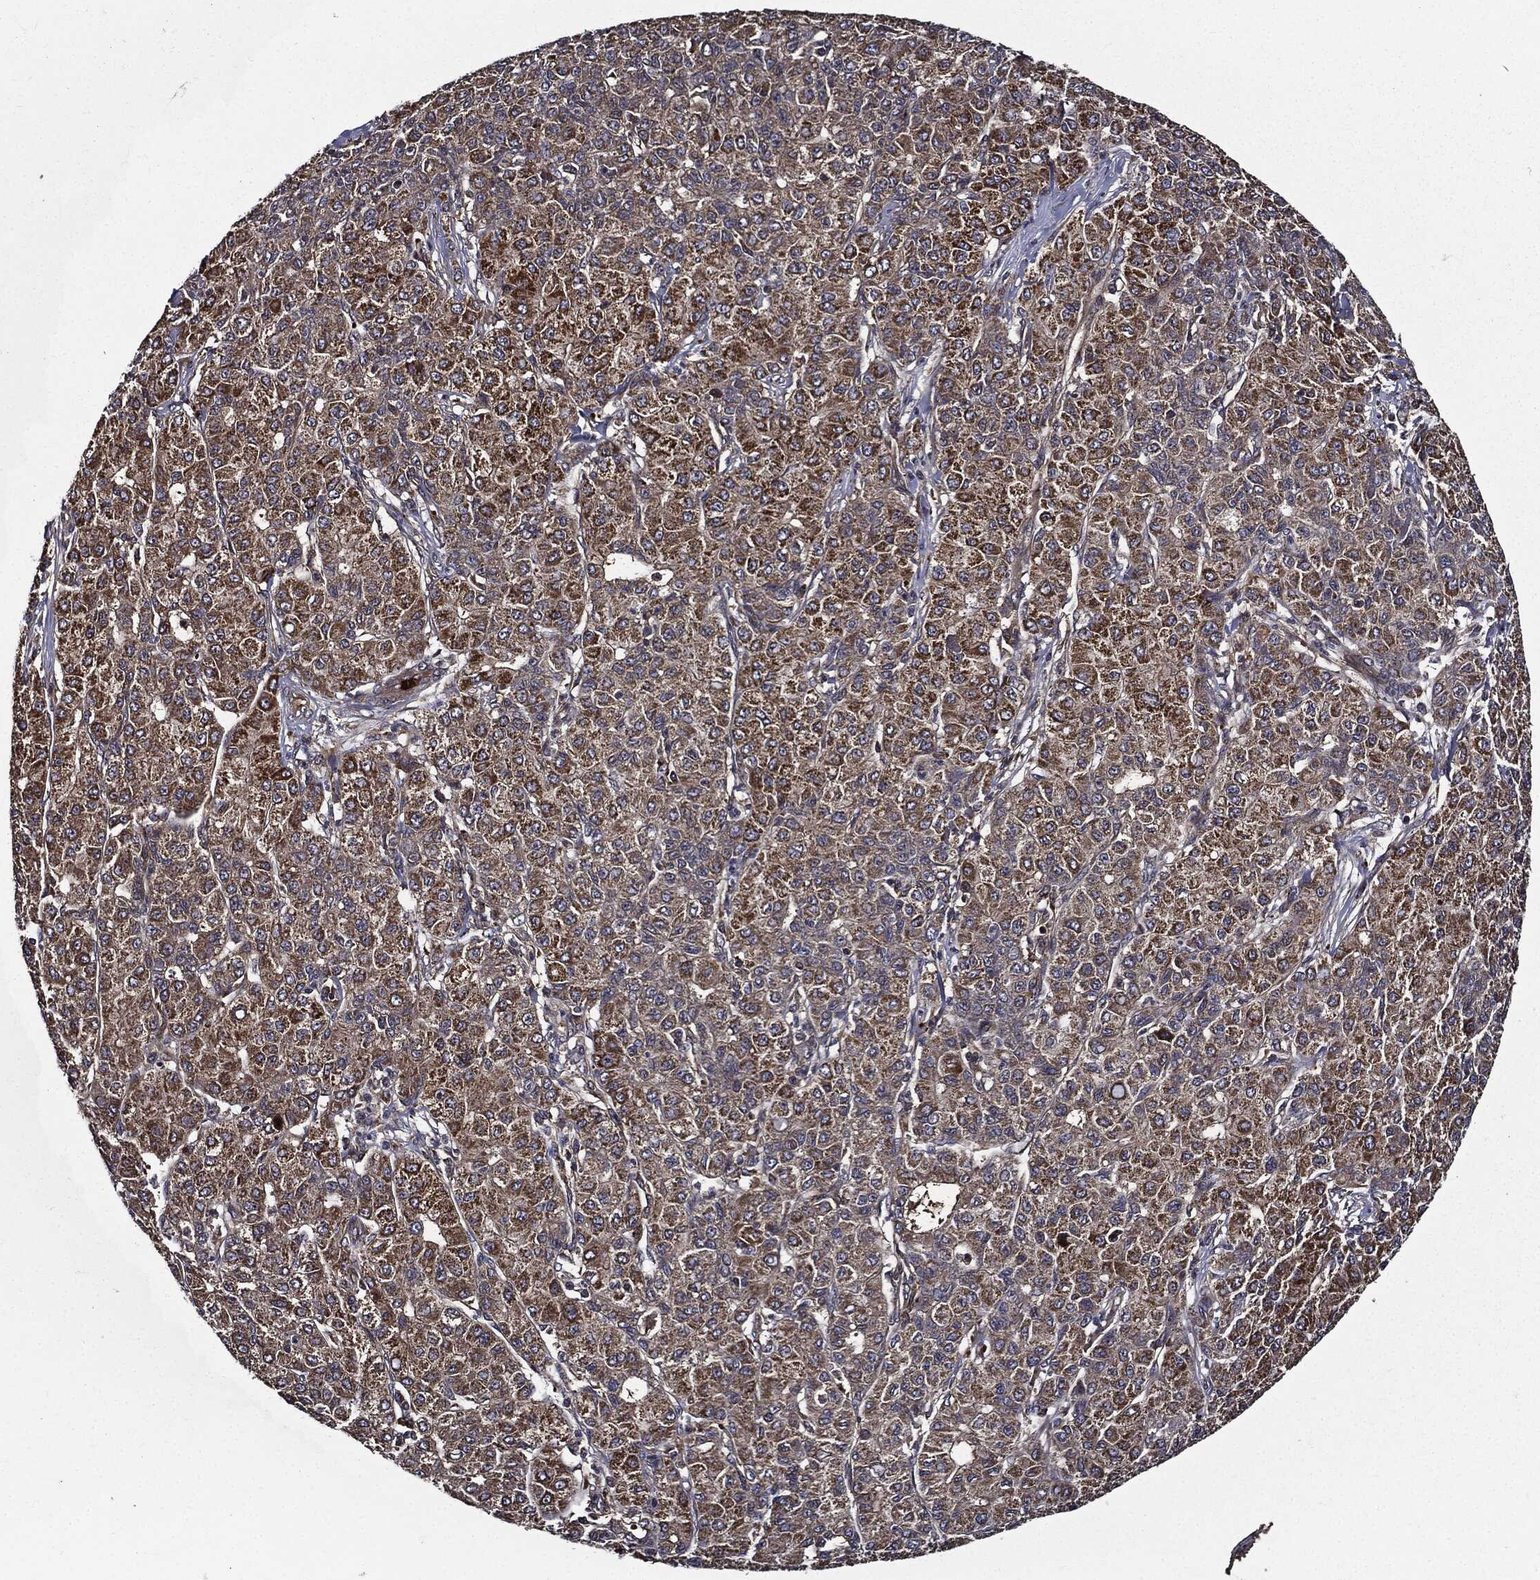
{"staining": {"intensity": "moderate", "quantity": ">75%", "location": "cytoplasmic/membranous"}, "tissue": "liver cancer", "cell_type": "Tumor cells", "image_type": "cancer", "snomed": [{"axis": "morphology", "description": "Carcinoma, Hepatocellular, NOS"}, {"axis": "topography", "description": "Liver"}], "caption": "Liver hepatocellular carcinoma stained with DAB IHC exhibits medium levels of moderate cytoplasmic/membranous staining in about >75% of tumor cells.", "gene": "HTT", "patient": {"sex": "male", "age": 65}}